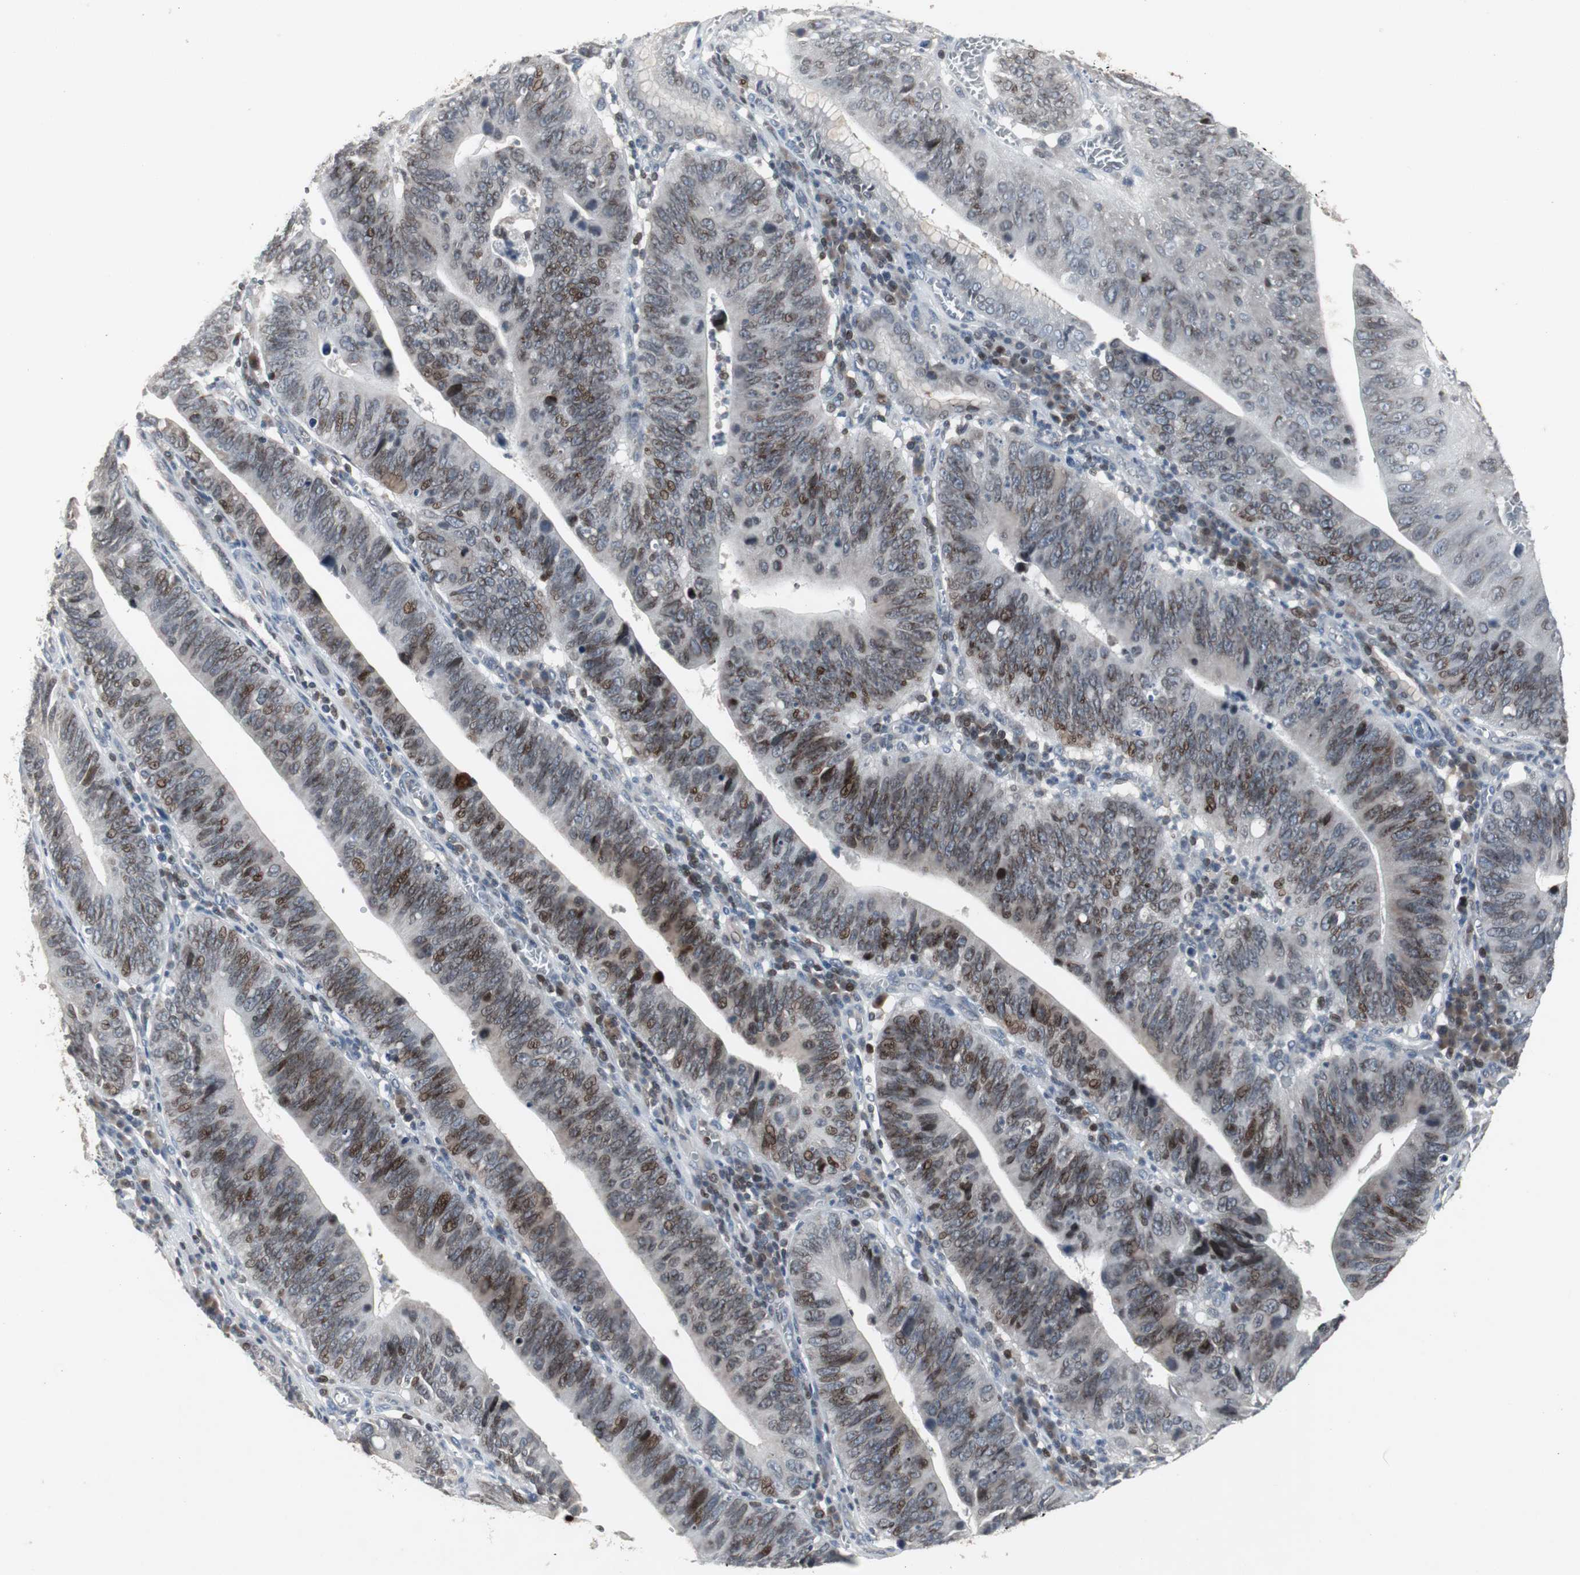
{"staining": {"intensity": "moderate", "quantity": "25%-75%", "location": "nuclear"}, "tissue": "stomach cancer", "cell_type": "Tumor cells", "image_type": "cancer", "snomed": [{"axis": "morphology", "description": "Adenocarcinoma, NOS"}, {"axis": "topography", "description": "Stomach"}], "caption": "An image of adenocarcinoma (stomach) stained for a protein displays moderate nuclear brown staining in tumor cells.", "gene": "ZNF396", "patient": {"sex": "male", "age": 59}}